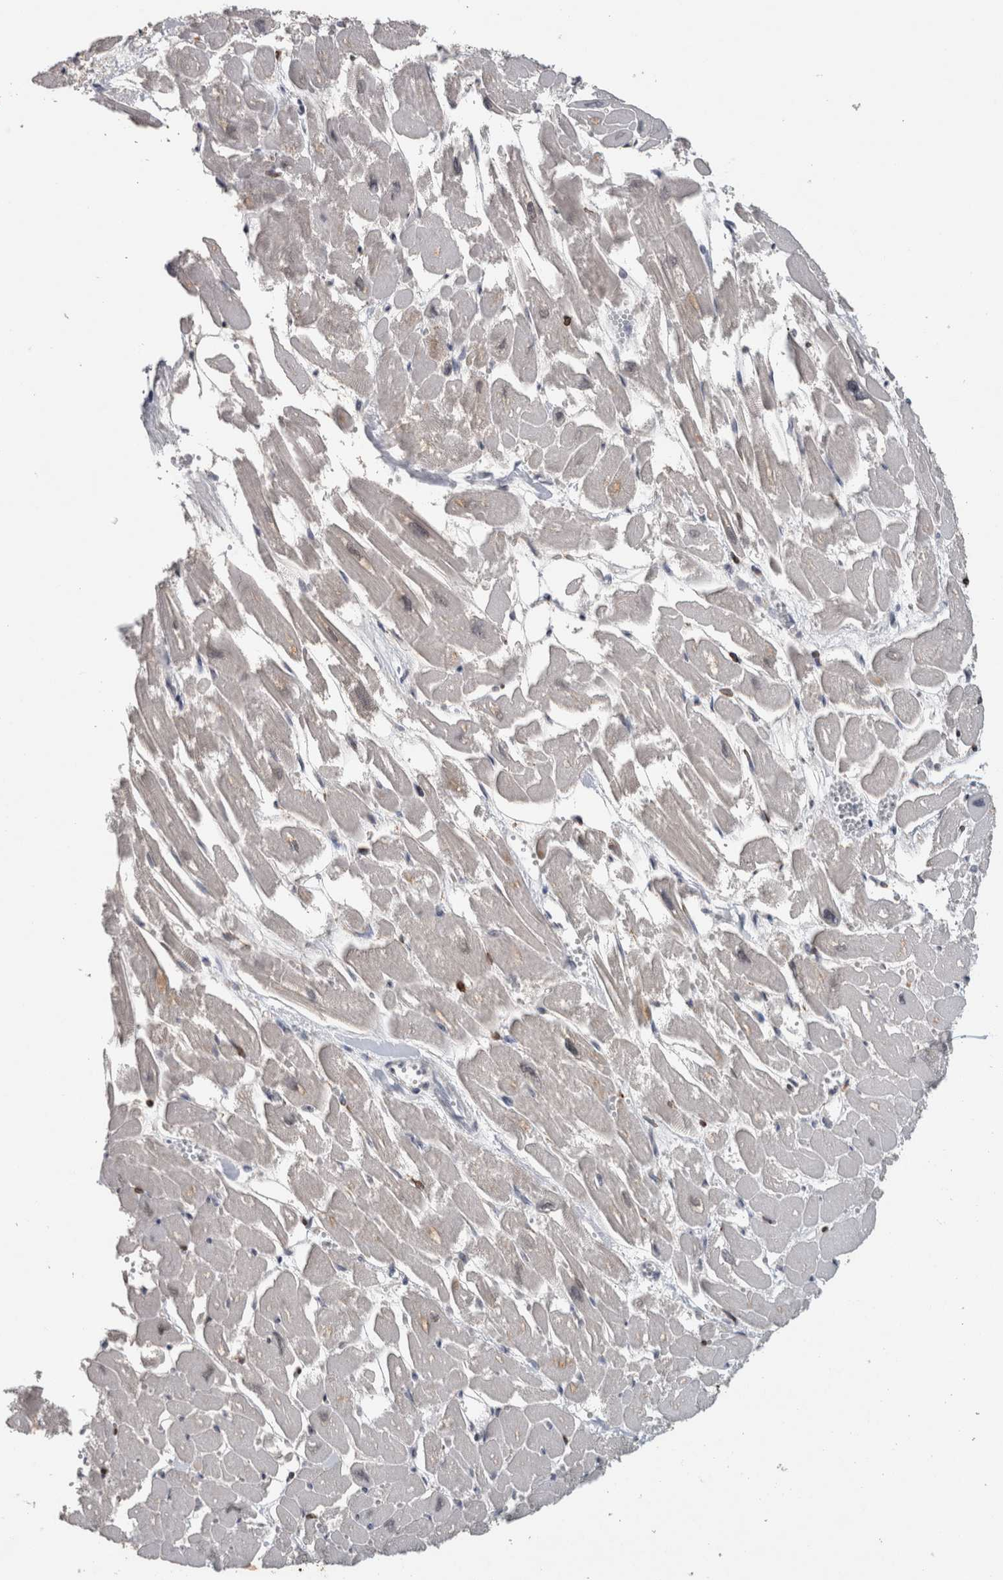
{"staining": {"intensity": "negative", "quantity": "none", "location": "none"}, "tissue": "heart muscle", "cell_type": "Cardiomyocytes", "image_type": "normal", "snomed": [{"axis": "morphology", "description": "Normal tissue, NOS"}, {"axis": "topography", "description": "Heart"}], "caption": "Immunohistochemistry (IHC) micrograph of benign human heart muscle stained for a protein (brown), which exhibits no expression in cardiomyocytes.", "gene": "PRXL2A", "patient": {"sex": "male", "age": 54}}